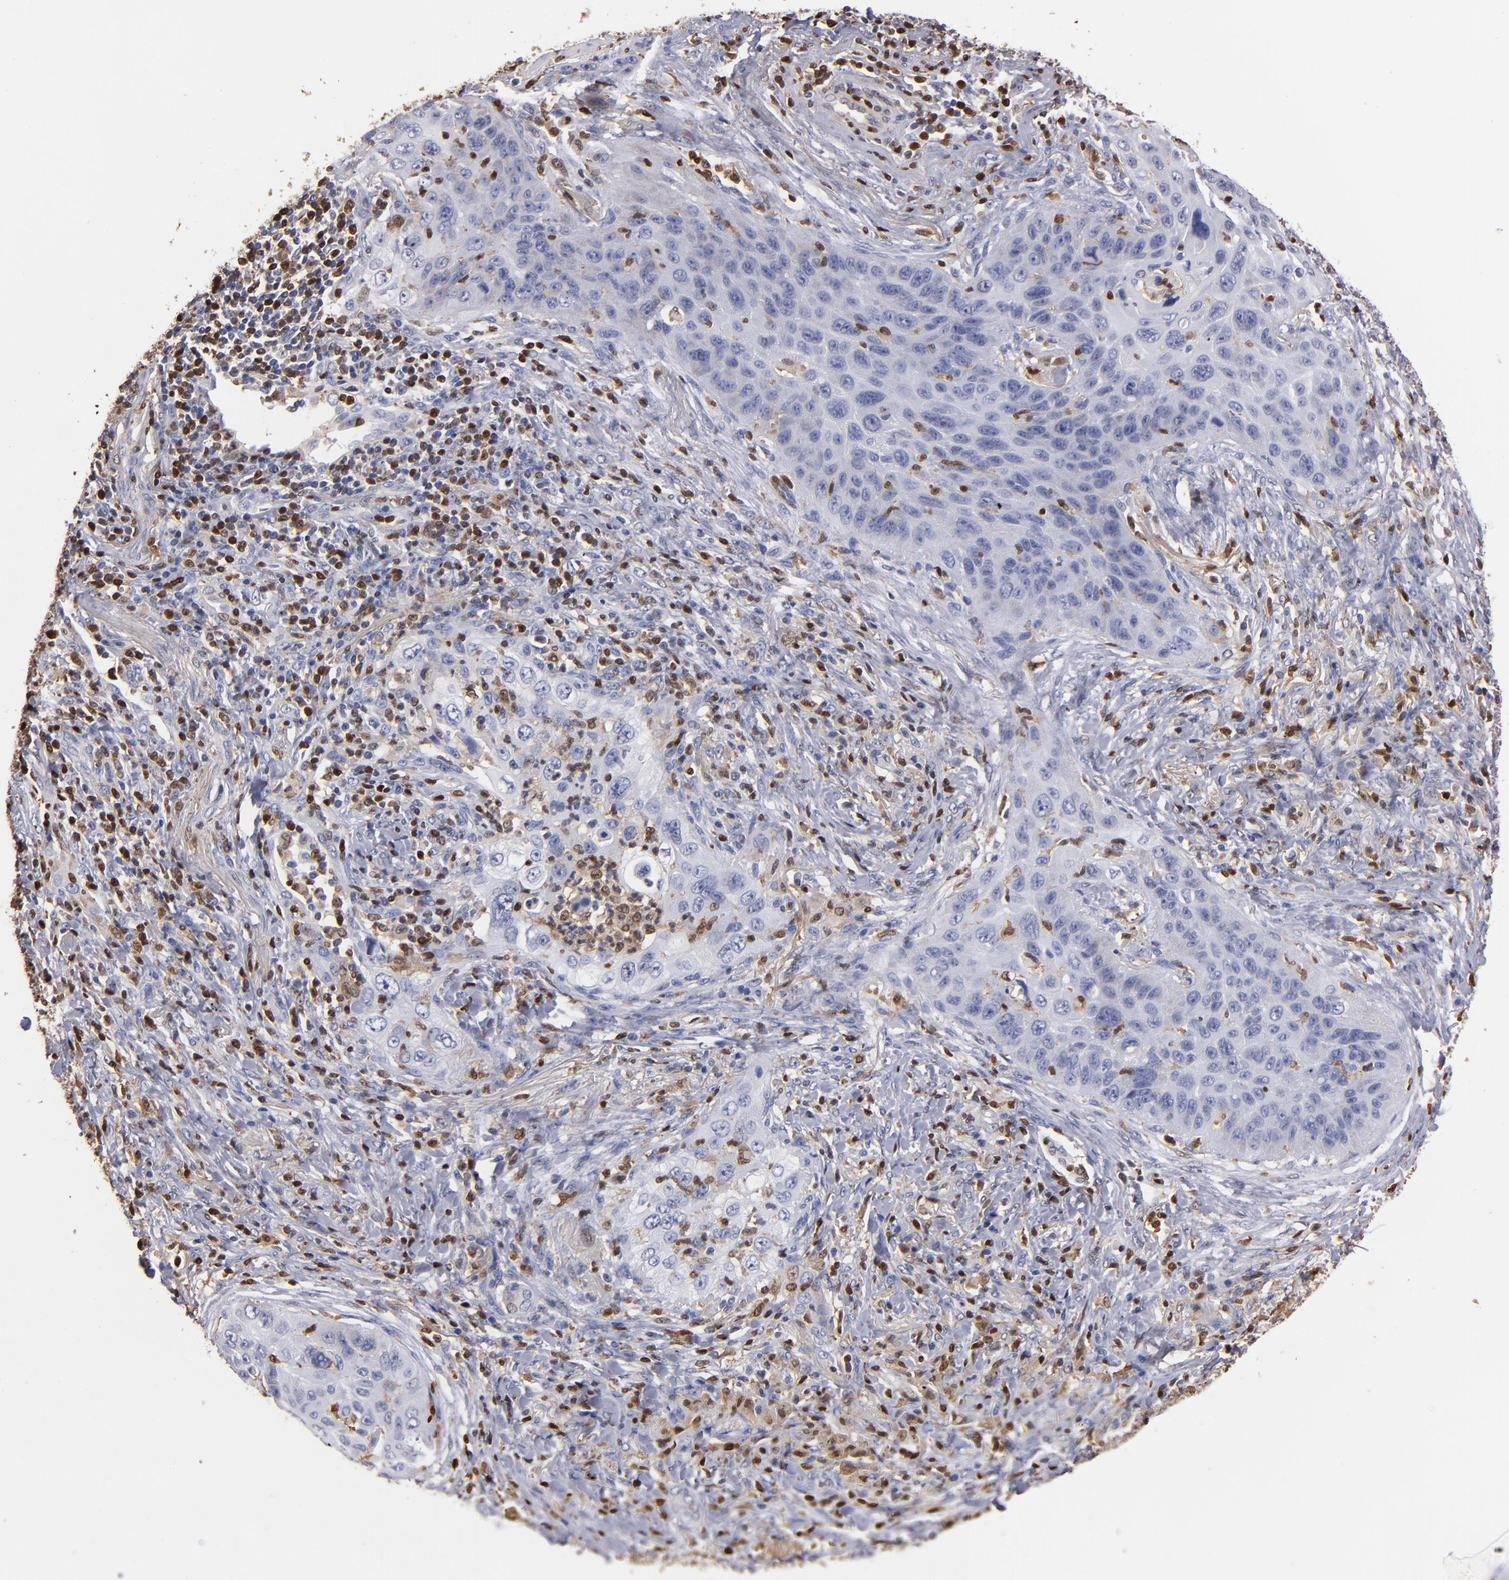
{"staining": {"intensity": "moderate", "quantity": "<25%", "location": "cytoplasmic/membranous,nuclear"}, "tissue": "lung cancer", "cell_type": "Tumor cells", "image_type": "cancer", "snomed": [{"axis": "morphology", "description": "Squamous cell carcinoma, NOS"}, {"axis": "topography", "description": "Lung"}], "caption": "A brown stain labels moderate cytoplasmic/membranous and nuclear staining of a protein in lung cancer tumor cells.", "gene": "S100A4", "patient": {"sex": "female", "age": 67}}